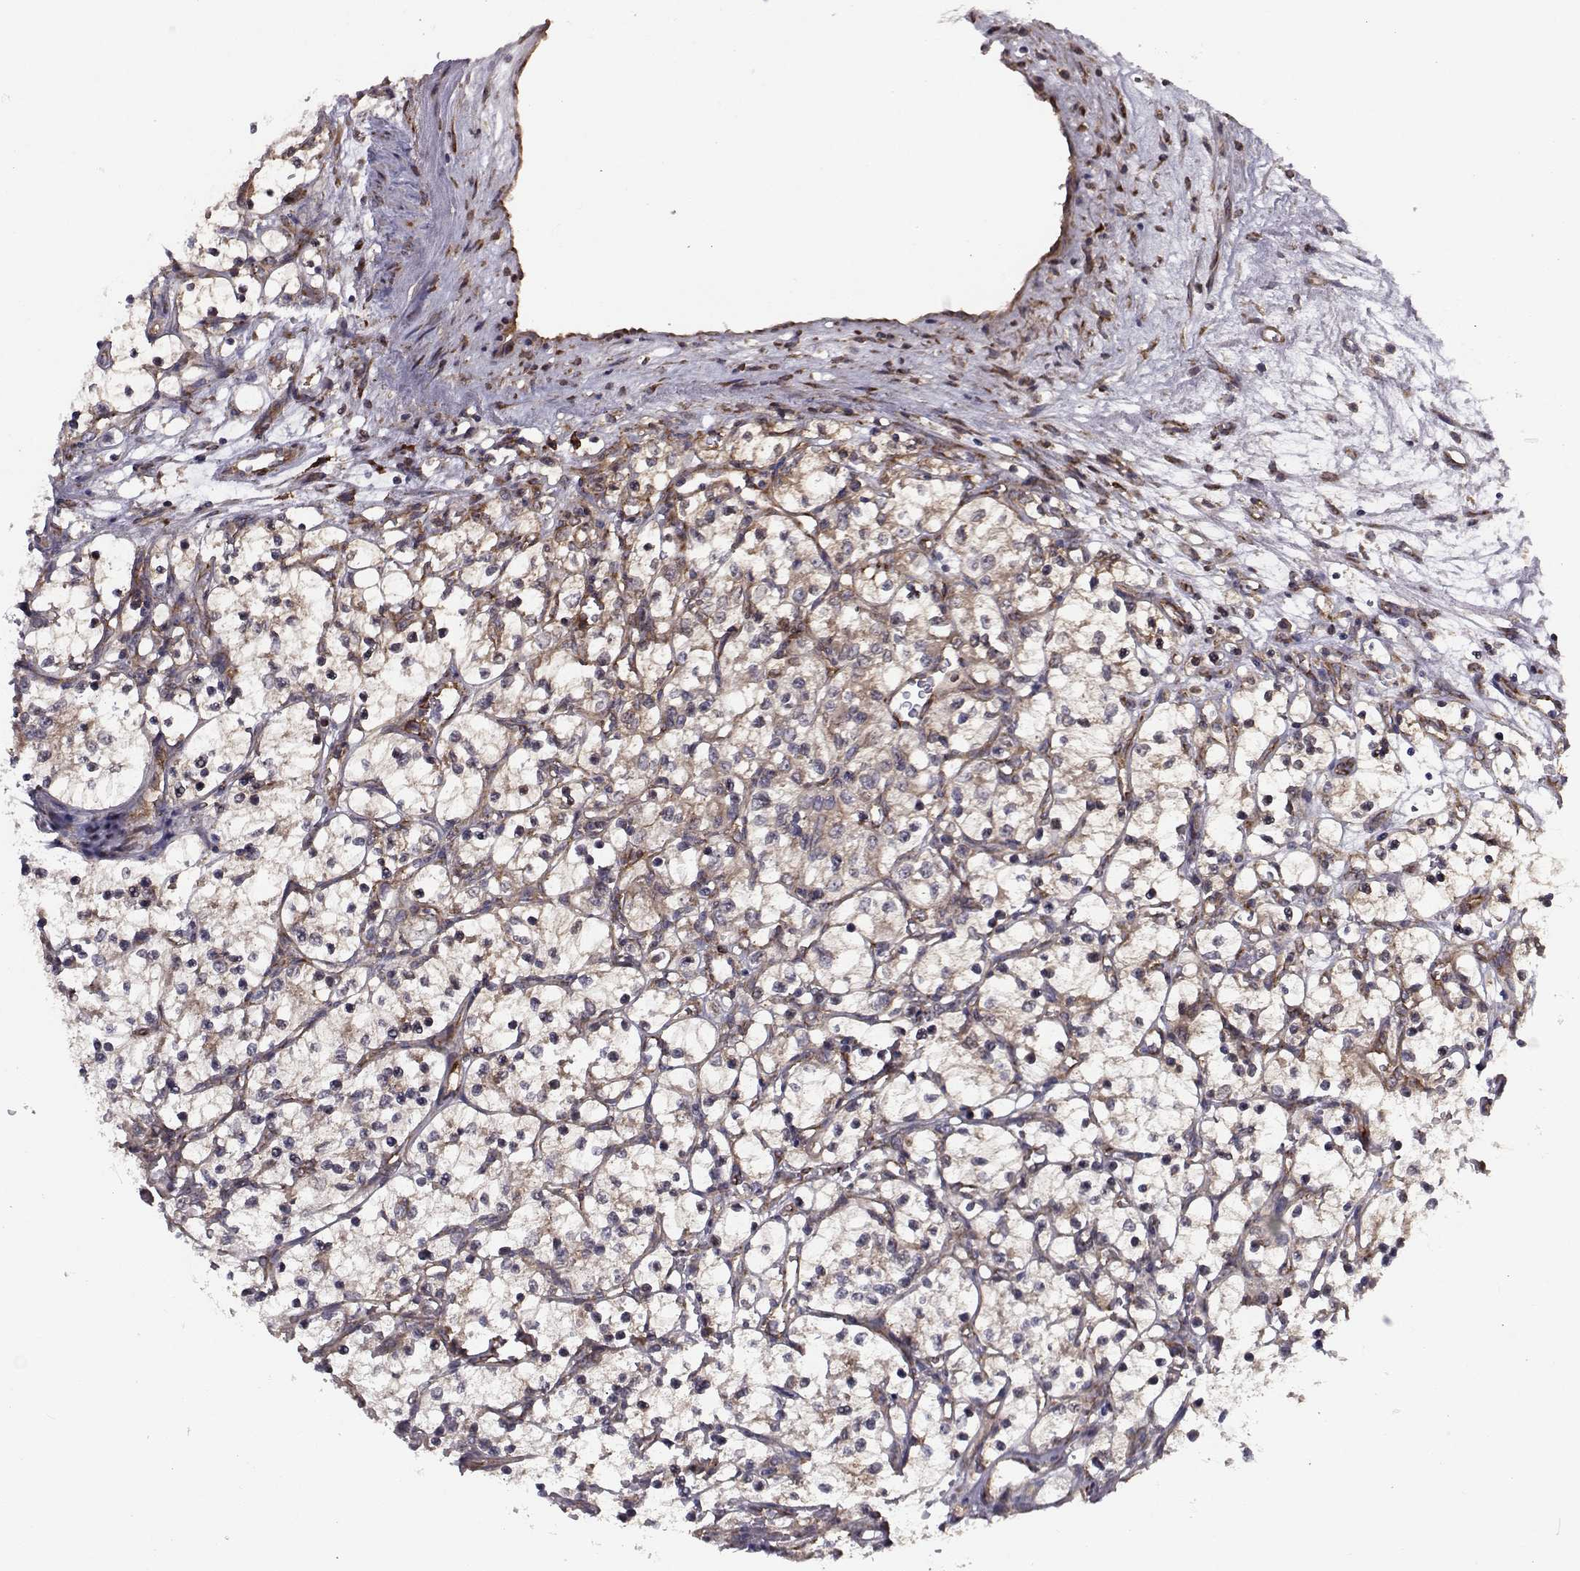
{"staining": {"intensity": "moderate", "quantity": "25%-75%", "location": "cytoplasmic/membranous"}, "tissue": "renal cancer", "cell_type": "Tumor cells", "image_type": "cancer", "snomed": [{"axis": "morphology", "description": "Adenocarcinoma, NOS"}, {"axis": "topography", "description": "Kidney"}], "caption": "A high-resolution micrograph shows immunohistochemistry (IHC) staining of renal adenocarcinoma, which demonstrates moderate cytoplasmic/membranous staining in about 25%-75% of tumor cells.", "gene": "TRIP10", "patient": {"sex": "female", "age": 69}}